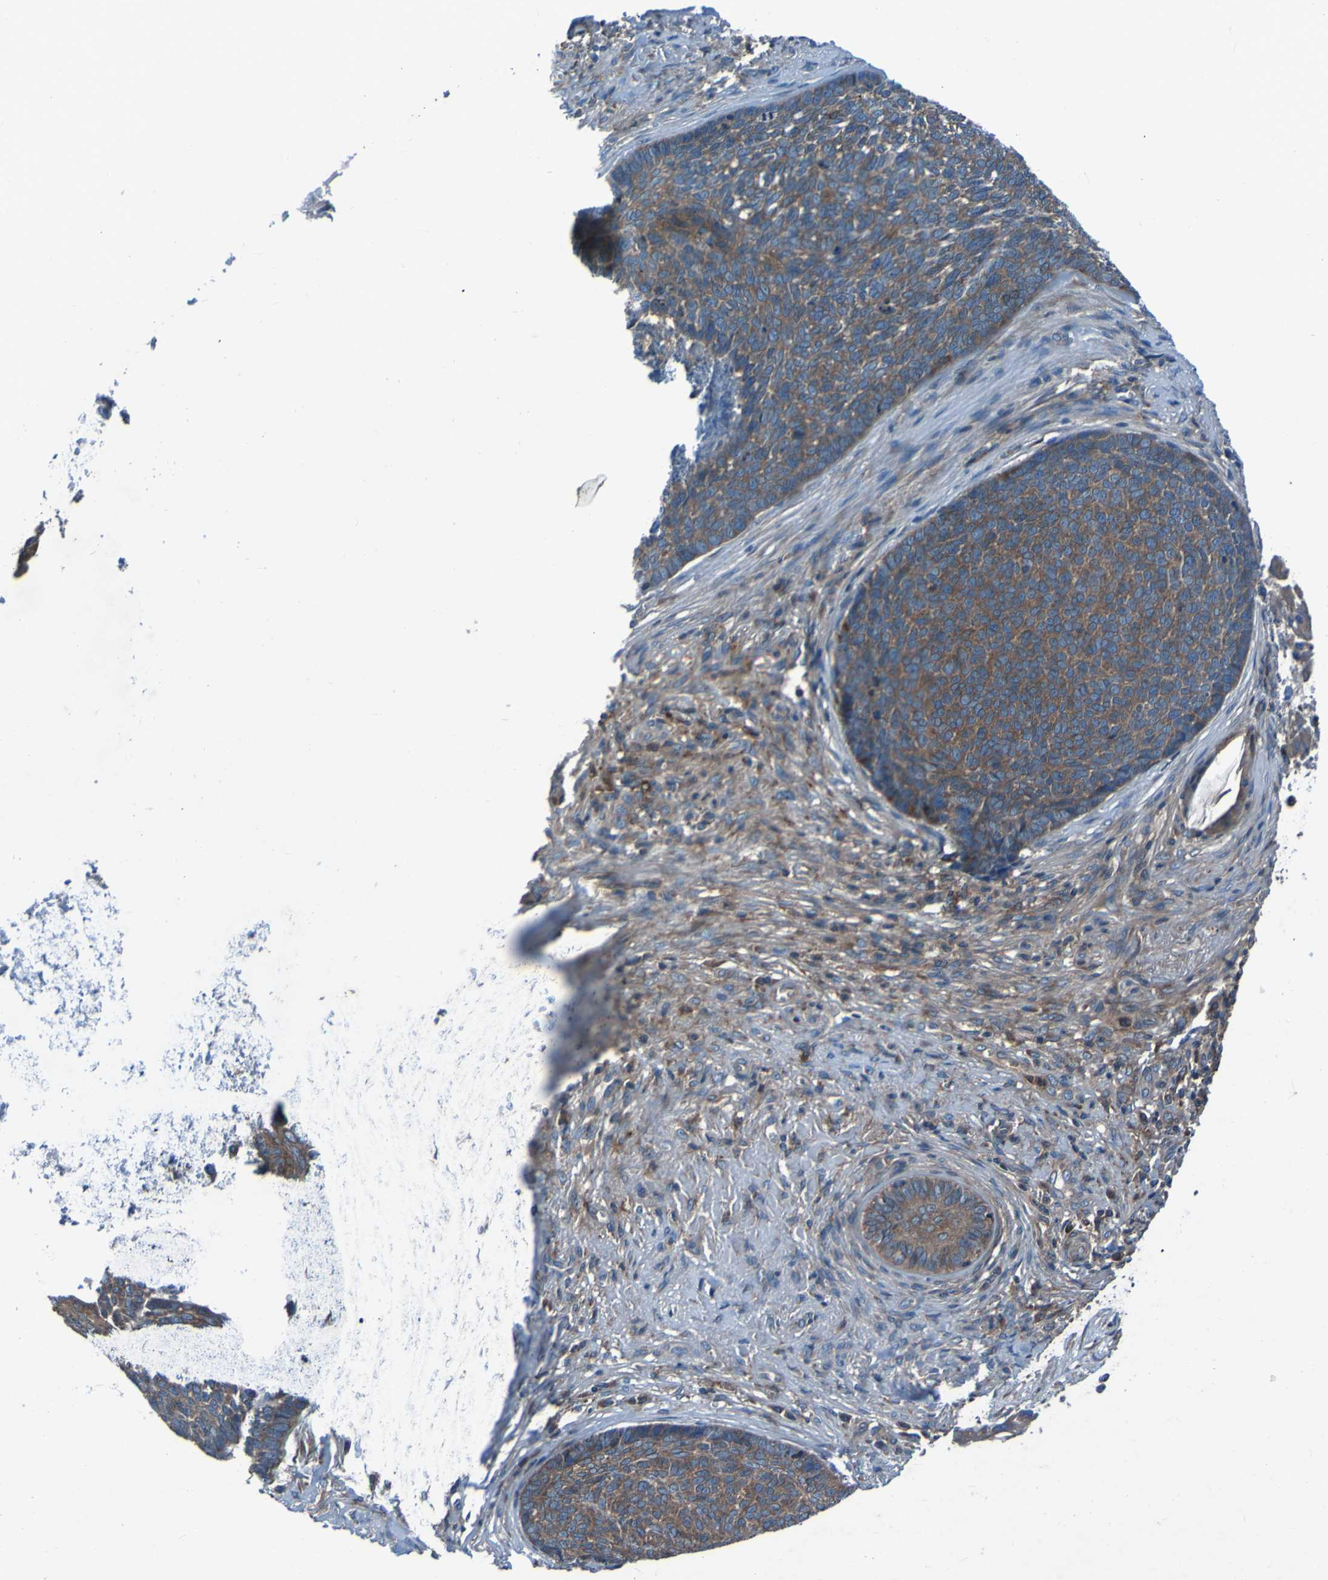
{"staining": {"intensity": "moderate", "quantity": ">75%", "location": "cytoplasmic/membranous"}, "tissue": "skin cancer", "cell_type": "Tumor cells", "image_type": "cancer", "snomed": [{"axis": "morphology", "description": "Basal cell carcinoma"}, {"axis": "topography", "description": "Skin"}], "caption": "Brown immunohistochemical staining in human skin basal cell carcinoma exhibits moderate cytoplasmic/membranous expression in approximately >75% of tumor cells.", "gene": "RAB5B", "patient": {"sex": "male", "age": 84}}